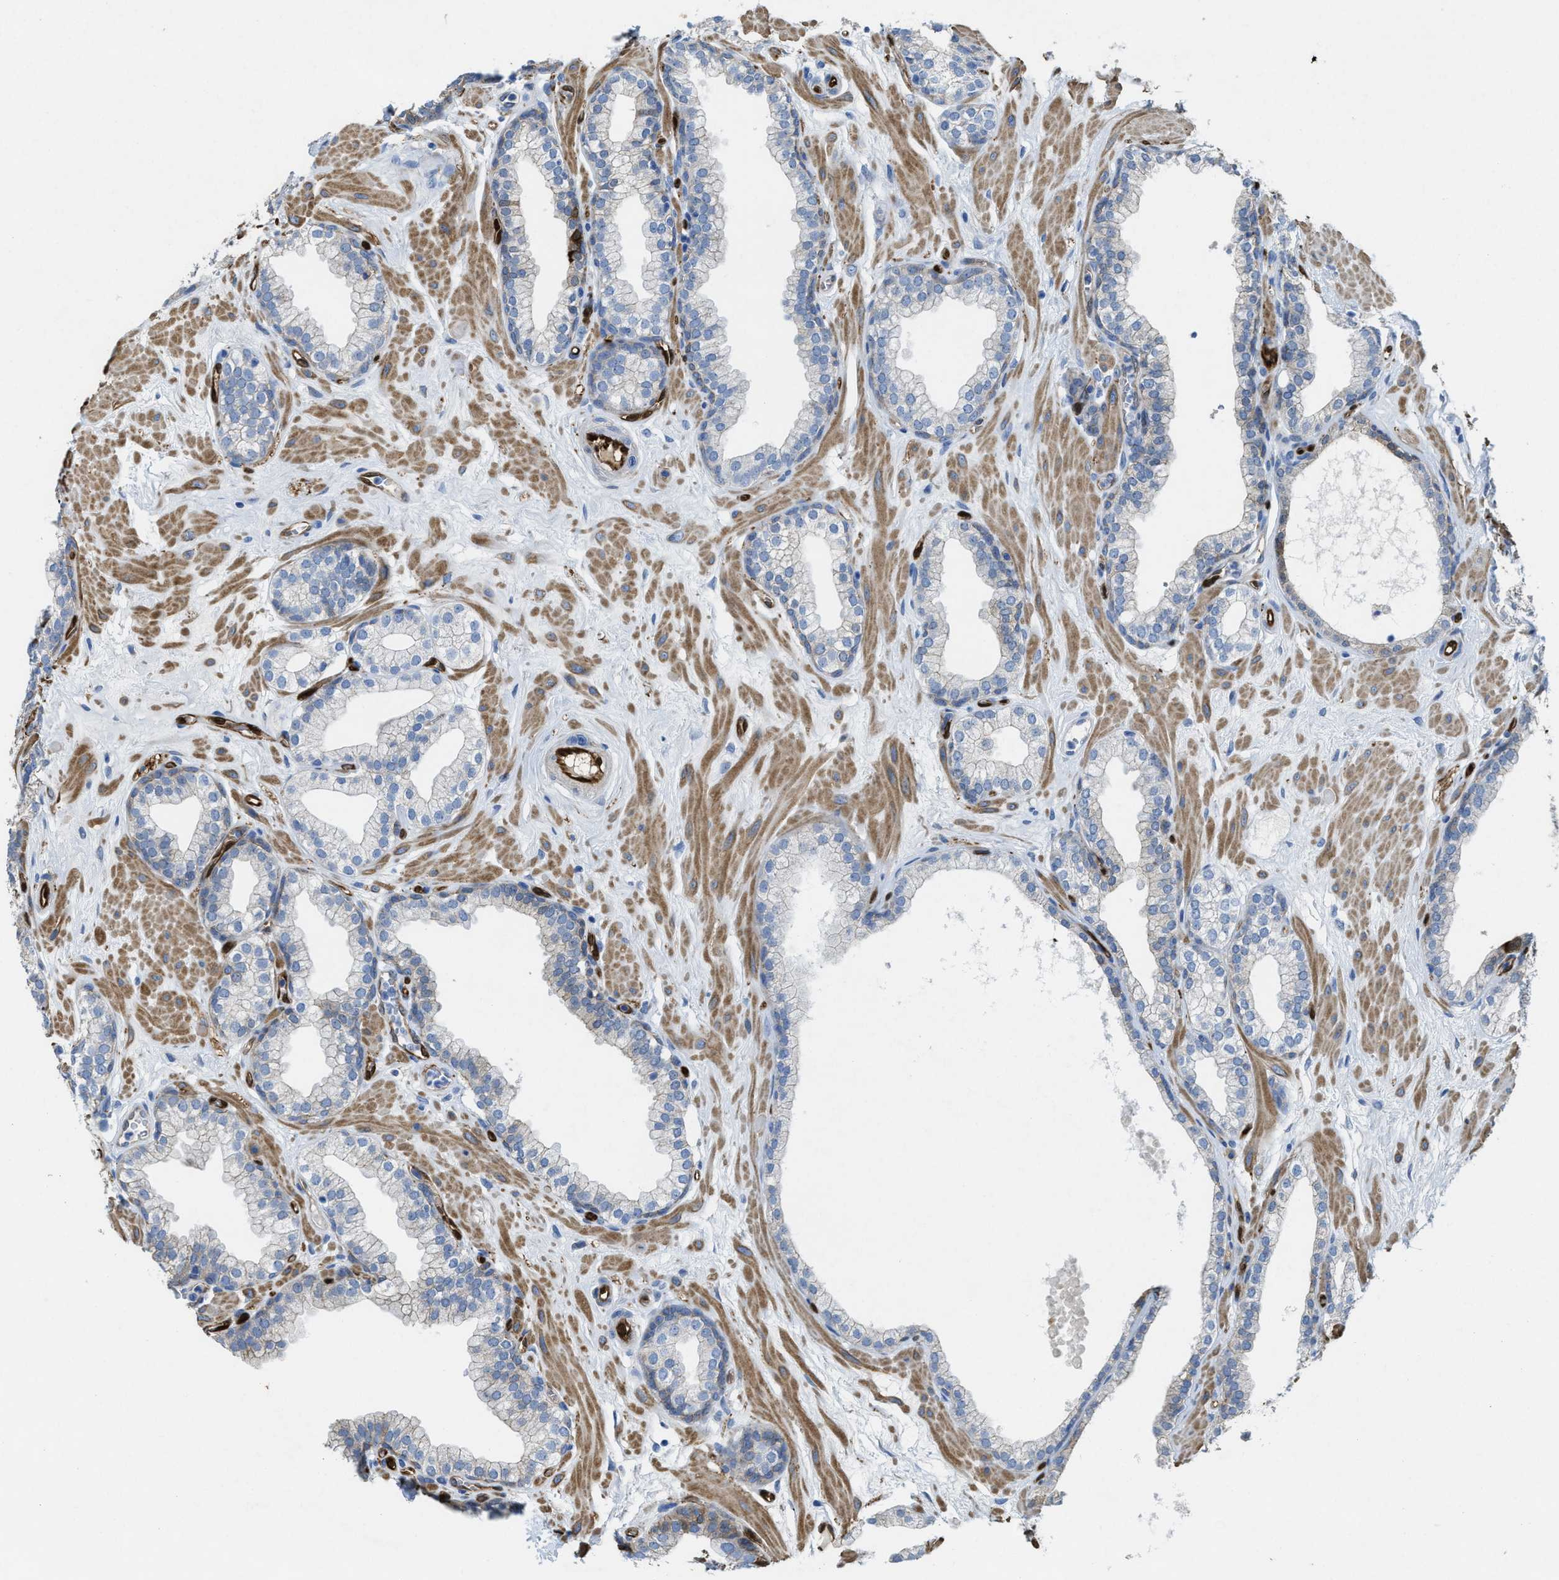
{"staining": {"intensity": "moderate", "quantity": "<25%", "location": "cytoplasmic/membranous"}, "tissue": "prostate", "cell_type": "Glandular cells", "image_type": "normal", "snomed": [{"axis": "morphology", "description": "Normal tissue, NOS"}, {"axis": "morphology", "description": "Urothelial carcinoma, Low grade"}, {"axis": "topography", "description": "Urinary bladder"}, {"axis": "topography", "description": "Prostate"}], "caption": "IHC (DAB) staining of benign human prostate reveals moderate cytoplasmic/membranous protein positivity in approximately <25% of glandular cells.", "gene": "ASS1", "patient": {"sex": "male", "age": 60}}